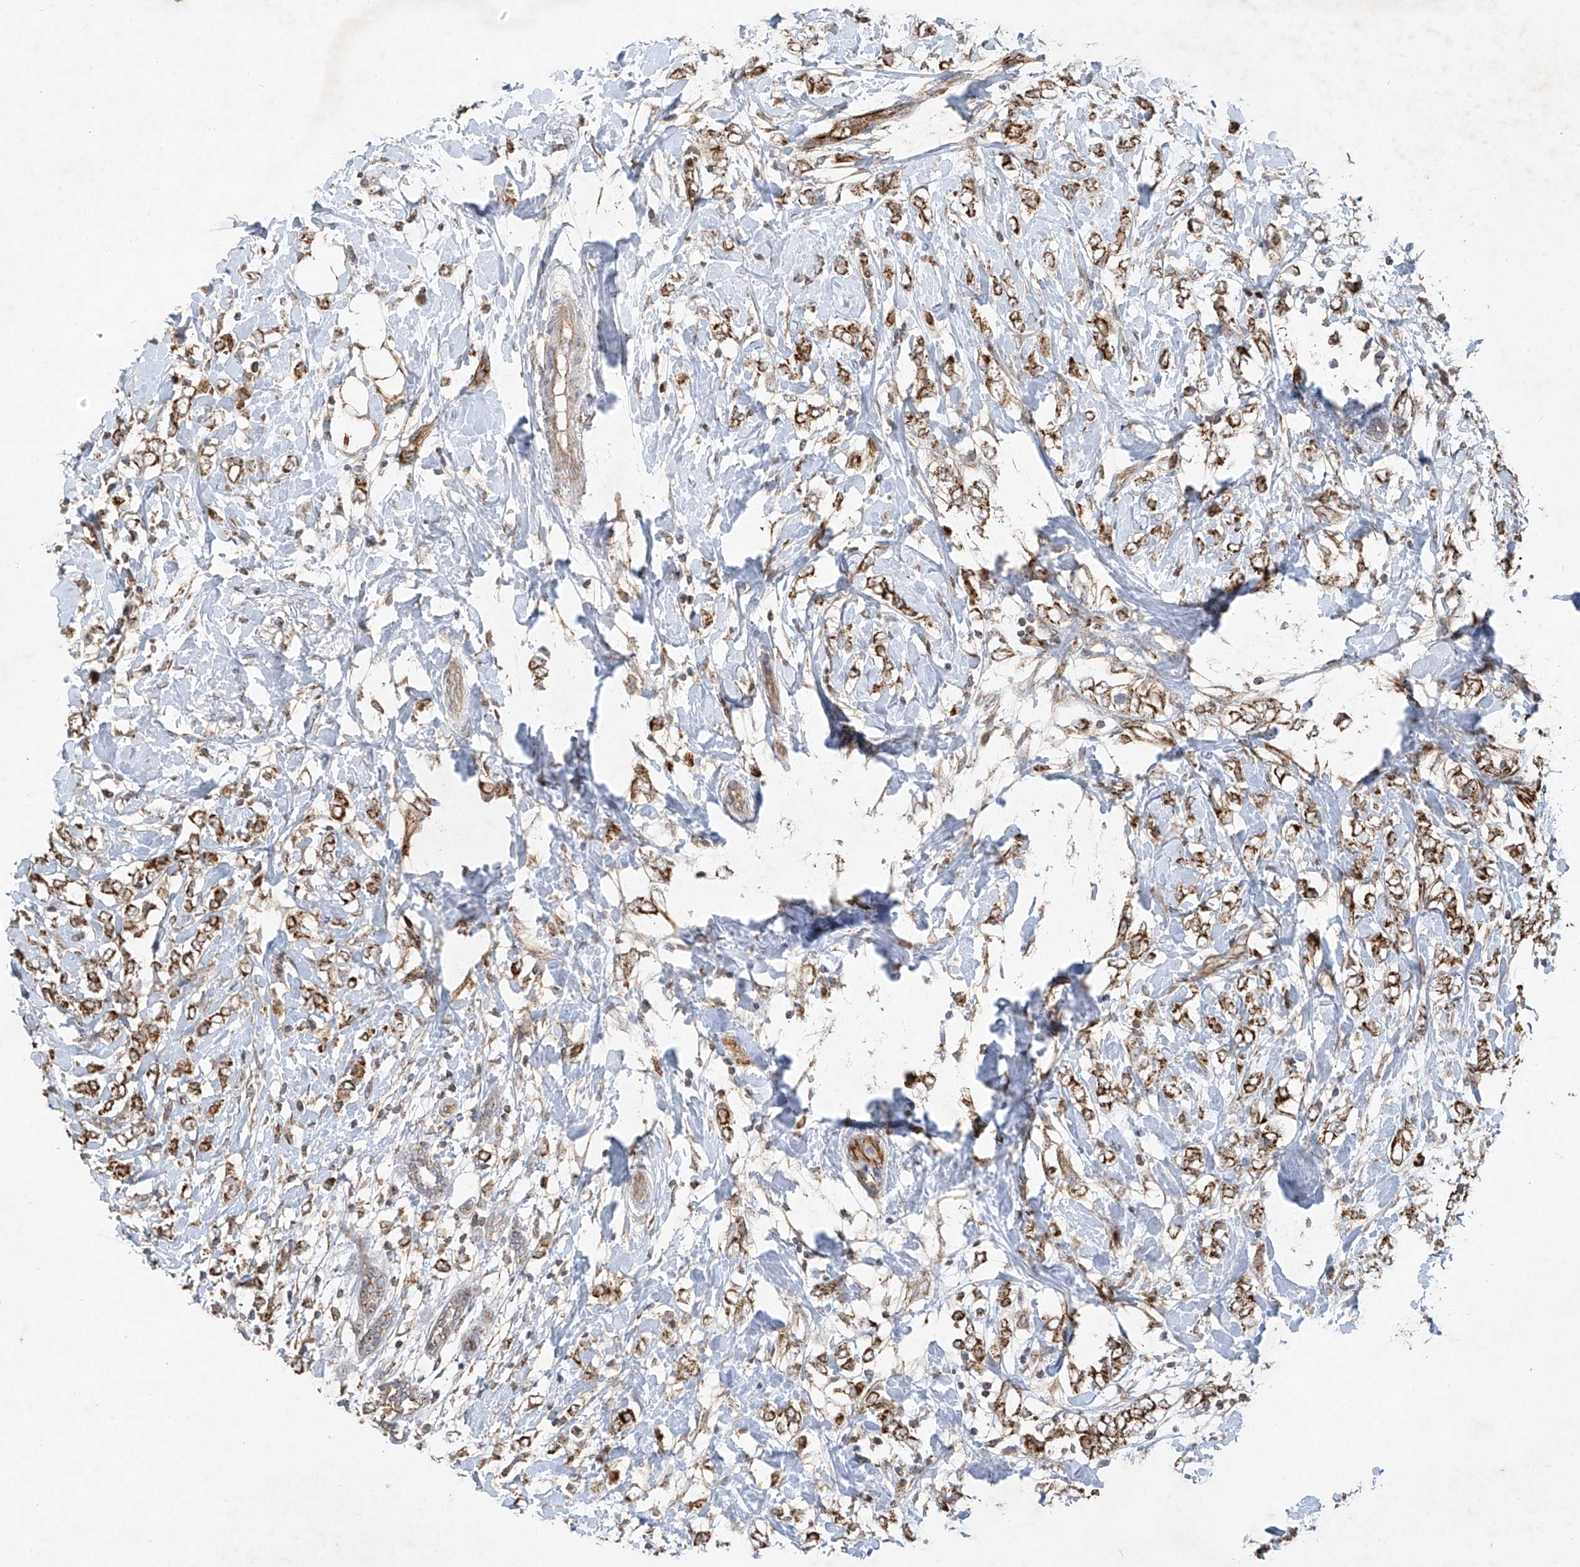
{"staining": {"intensity": "moderate", "quantity": ">75%", "location": "cytoplasmic/membranous"}, "tissue": "breast cancer", "cell_type": "Tumor cells", "image_type": "cancer", "snomed": [{"axis": "morphology", "description": "Normal tissue, NOS"}, {"axis": "morphology", "description": "Lobular carcinoma"}, {"axis": "topography", "description": "Breast"}], "caption": "Breast cancer stained for a protein shows moderate cytoplasmic/membranous positivity in tumor cells.", "gene": "UQCC1", "patient": {"sex": "female", "age": 47}}